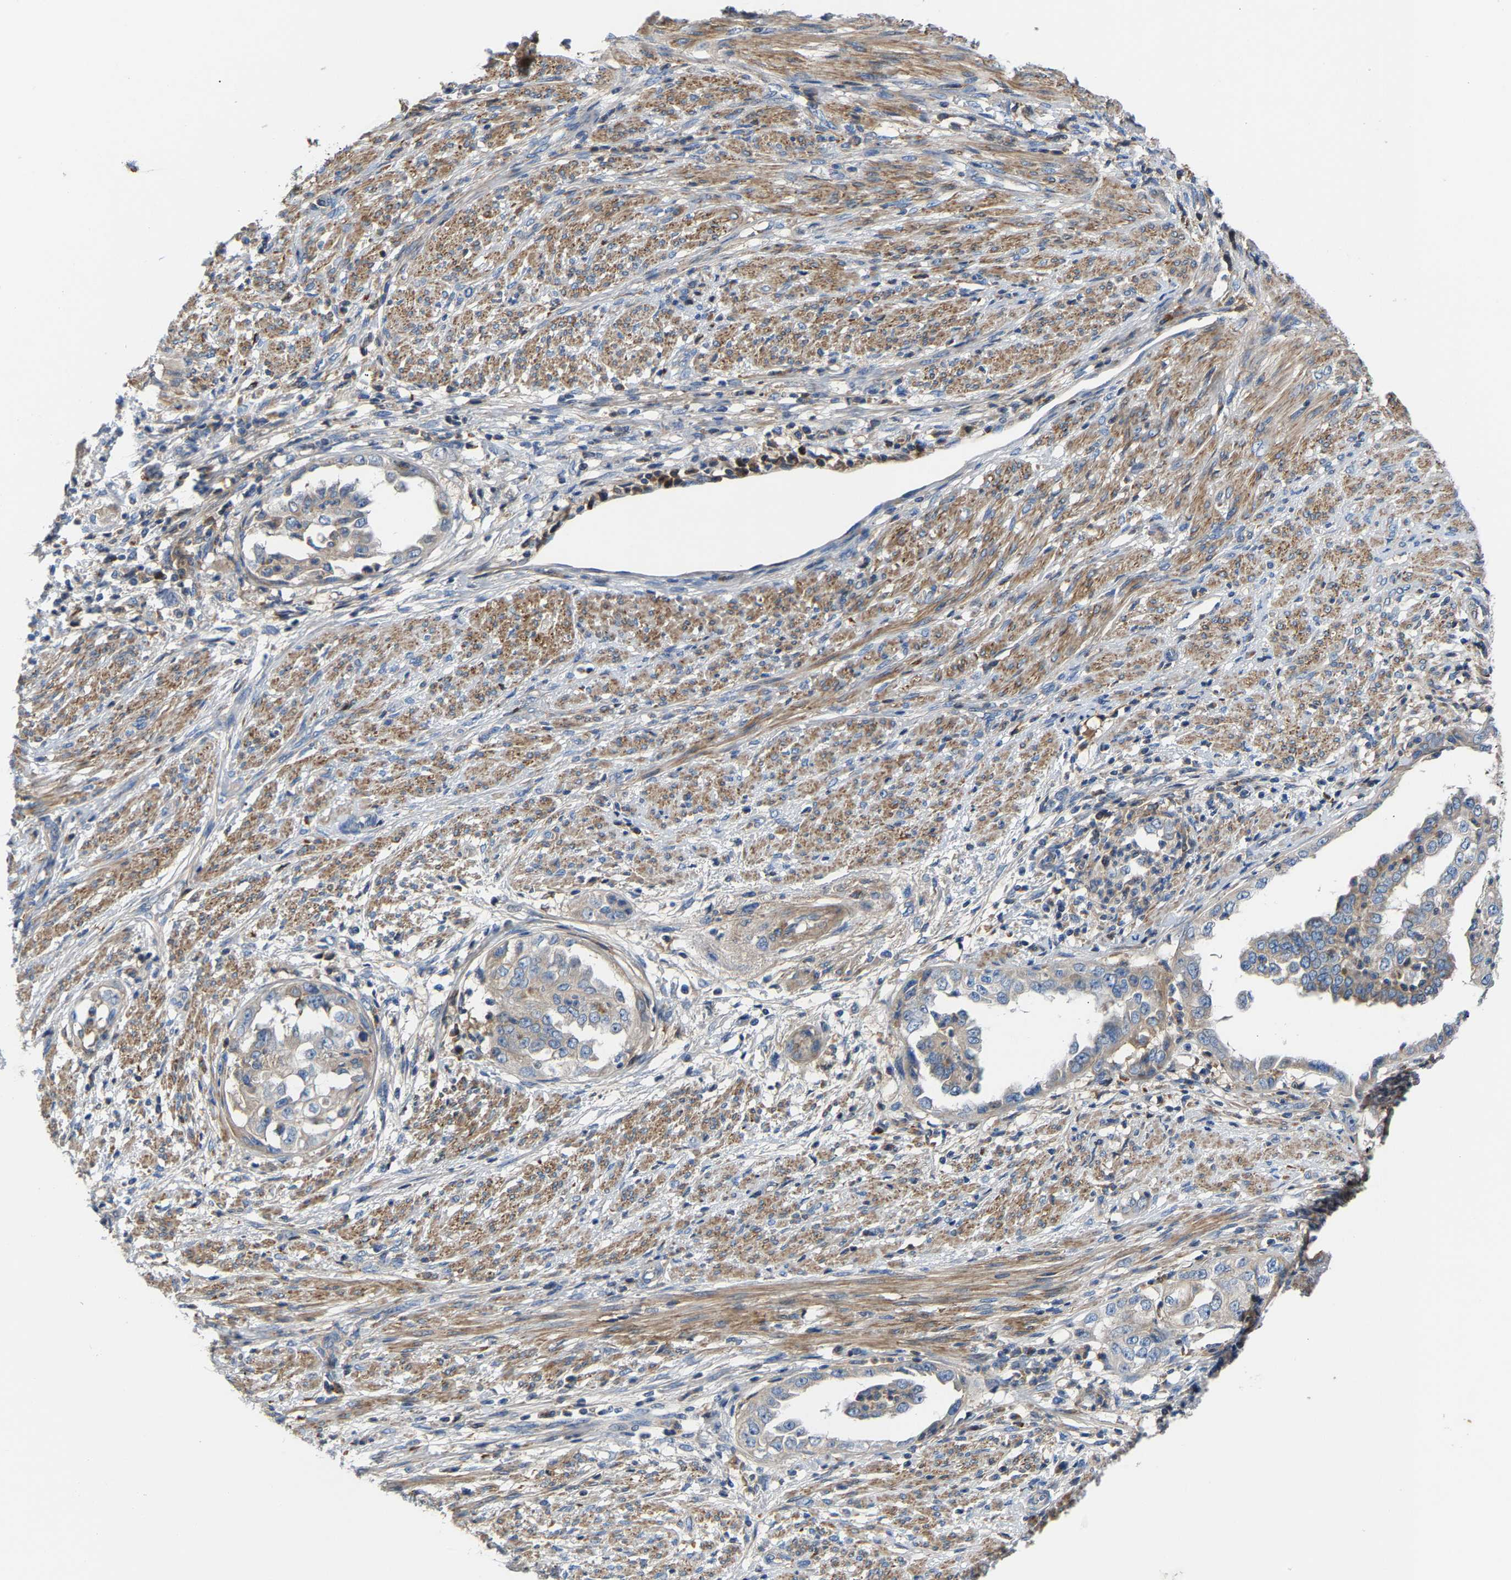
{"staining": {"intensity": "weak", "quantity": "<25%", "location": "cytoplasmic/membranous"}, "tissue": "endometrial cancer", "cell_type": "Tumor cells", "image_type": "cancer", "snomed": [{"axis": "morphology", "description": "Adenocarcinoma, NOS"}, {"axis": "topography", "description": "Endometrium"}], "caption": "Endometrial cancer (adenocarcinoma) stained for a protein using IHC exhibits no positivity tumor cells.", "gene": "CCDC171", "patient": {"sex": "female", "age": 85}}